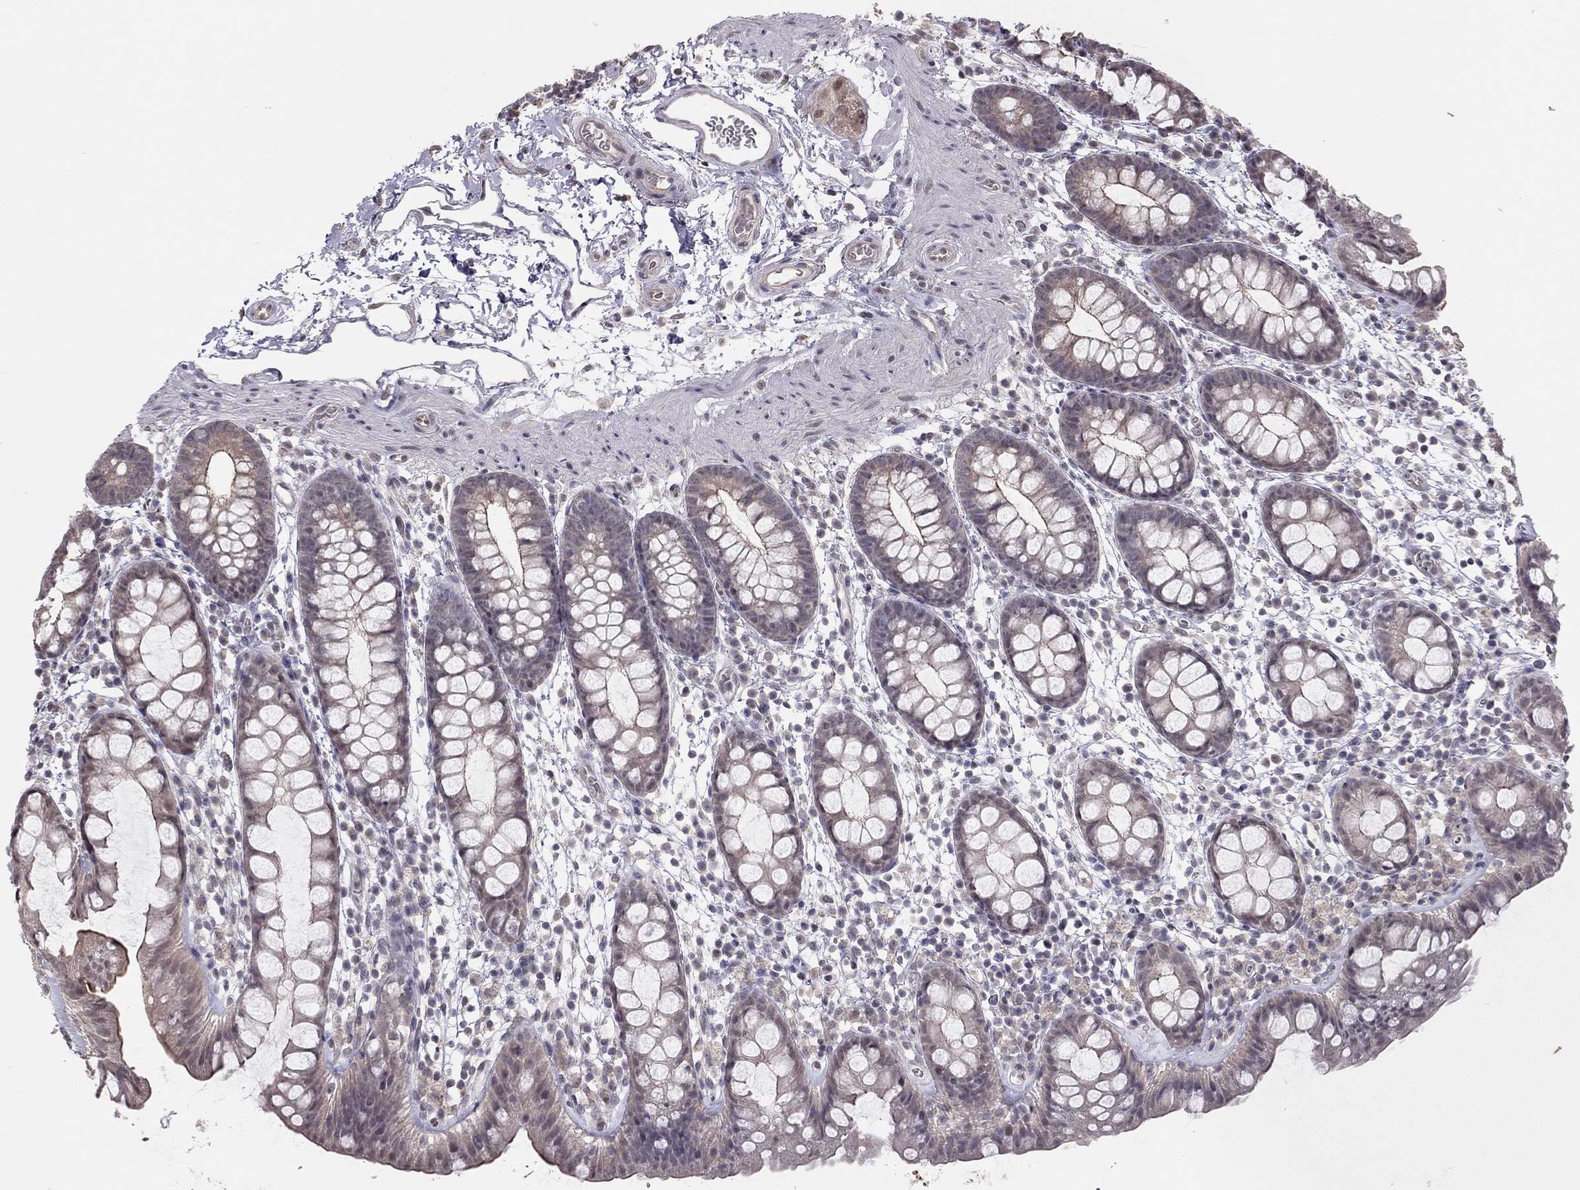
{"staining": {"intensity": "moderate", "quantity": "<25%", "location": "cytoplasmic/membranous"}, "tissue": "rectum", "cell_type": "Glandular cells", "image_type": "normal", "snomed": [{"axis": "morphology", "description": "Normal tissue, NOS"}, {"axis": "topography", "description": "Rectum"}], "caption": "Protein expression analysis of normal human rectum reveals moderate cytoplasmic/membranous staining in approximately <25% of glandular cells. (DAB = brown stain, brightfield microscopy at high magnification).", "gene": "HSF2BP", "patient": {"sex": "male", "age": 57}}